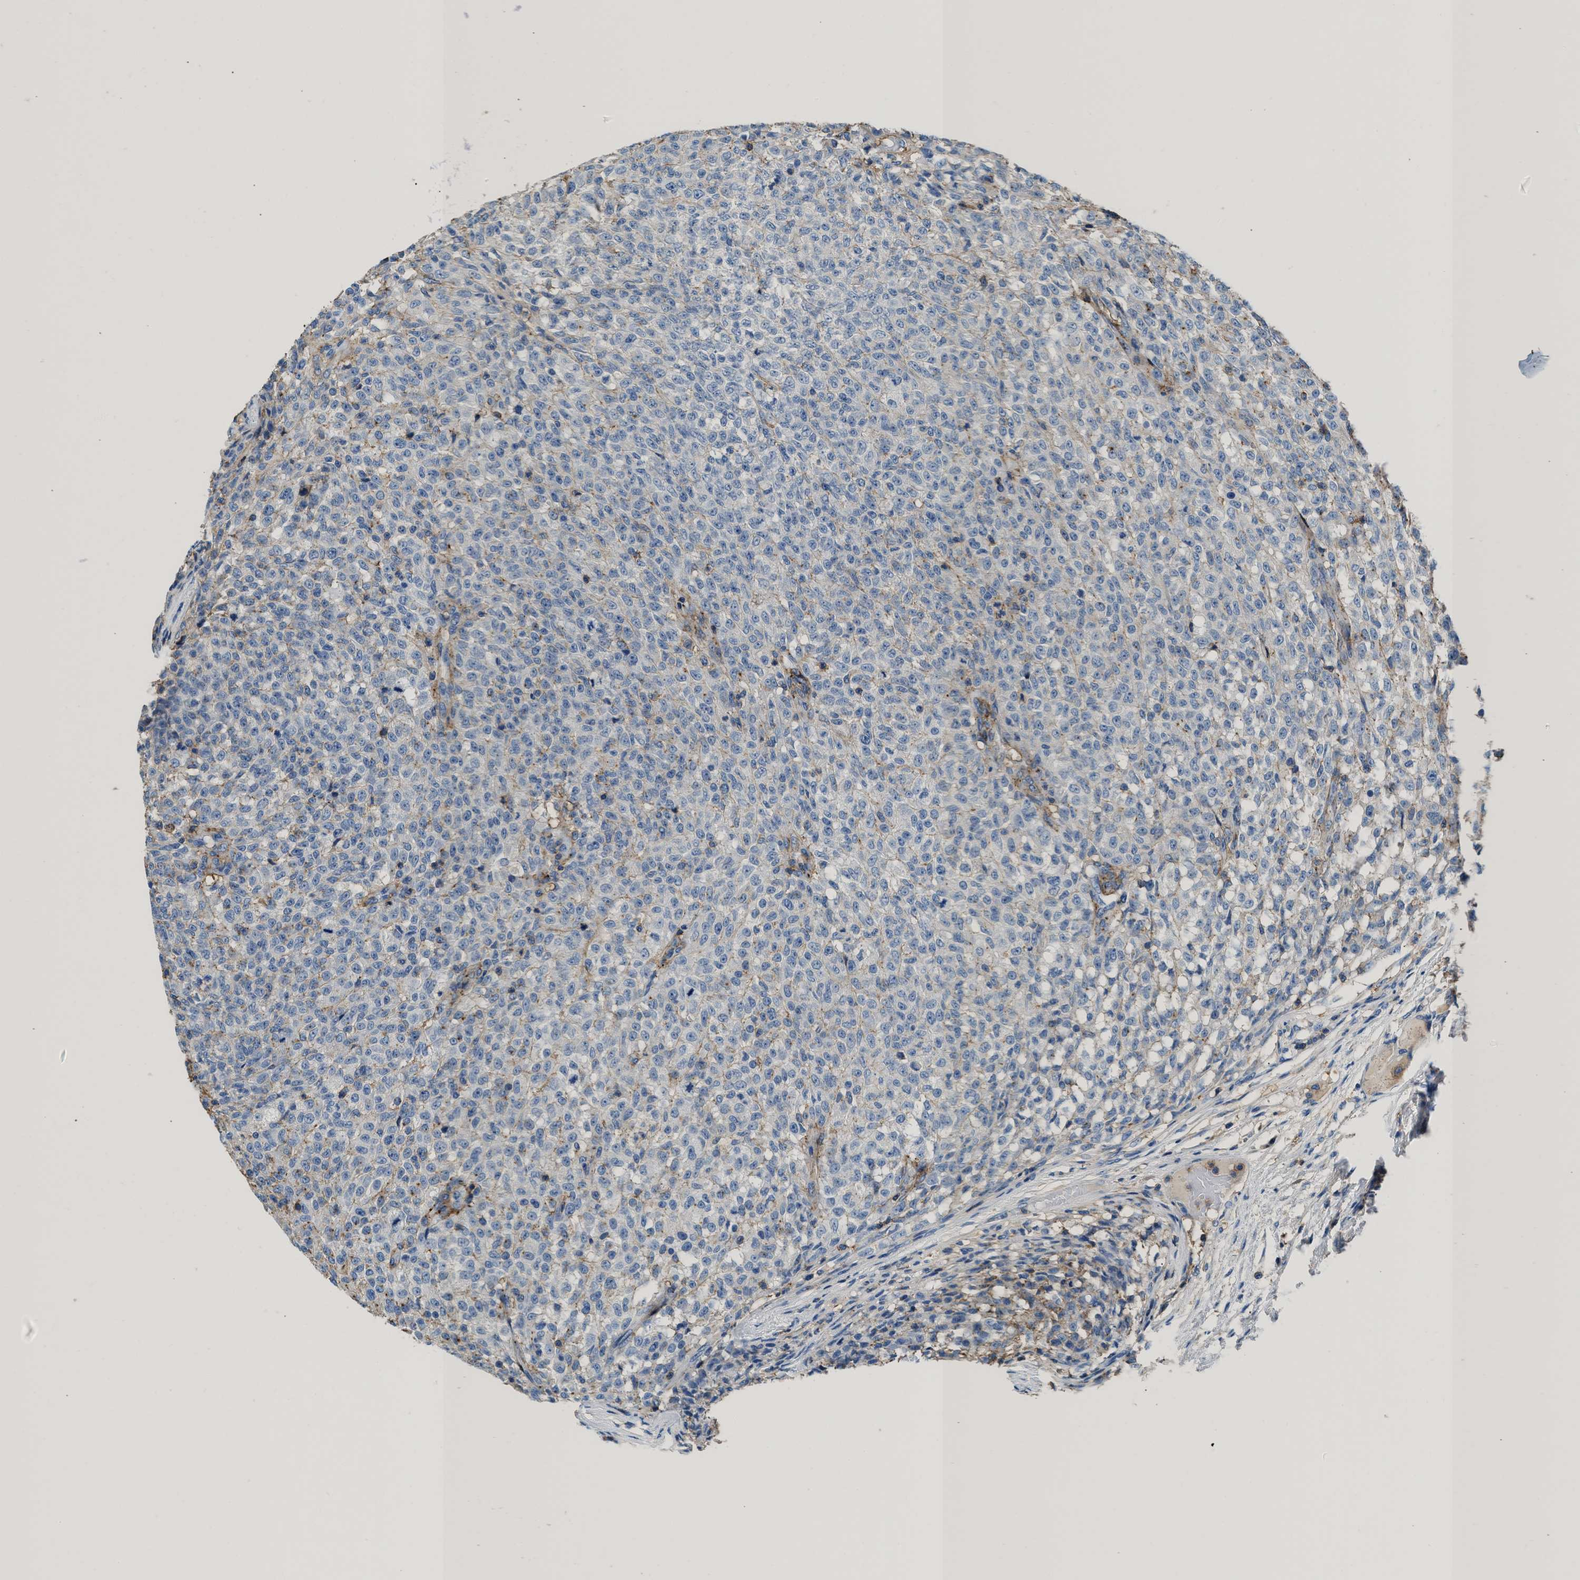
{"staining": {"intensity": "negative", "quantity": "none", "location": "none"}, "tissue": "testis cancer", "cell_type": "Tumor cells", "image_type": "cancer", "snomed": [{"axis": "morphology", "description": "Seminoma, NOS"}, {"axis": "topography", "description": "Testis"}], "caption": "This is a photomicrograph of immunohistochemistry (IHC) staining of testis seminoma, which shows no staining in tumor cells.", "gene": "KCNQ4", "patient": {"sex": "male", "age": 59}}